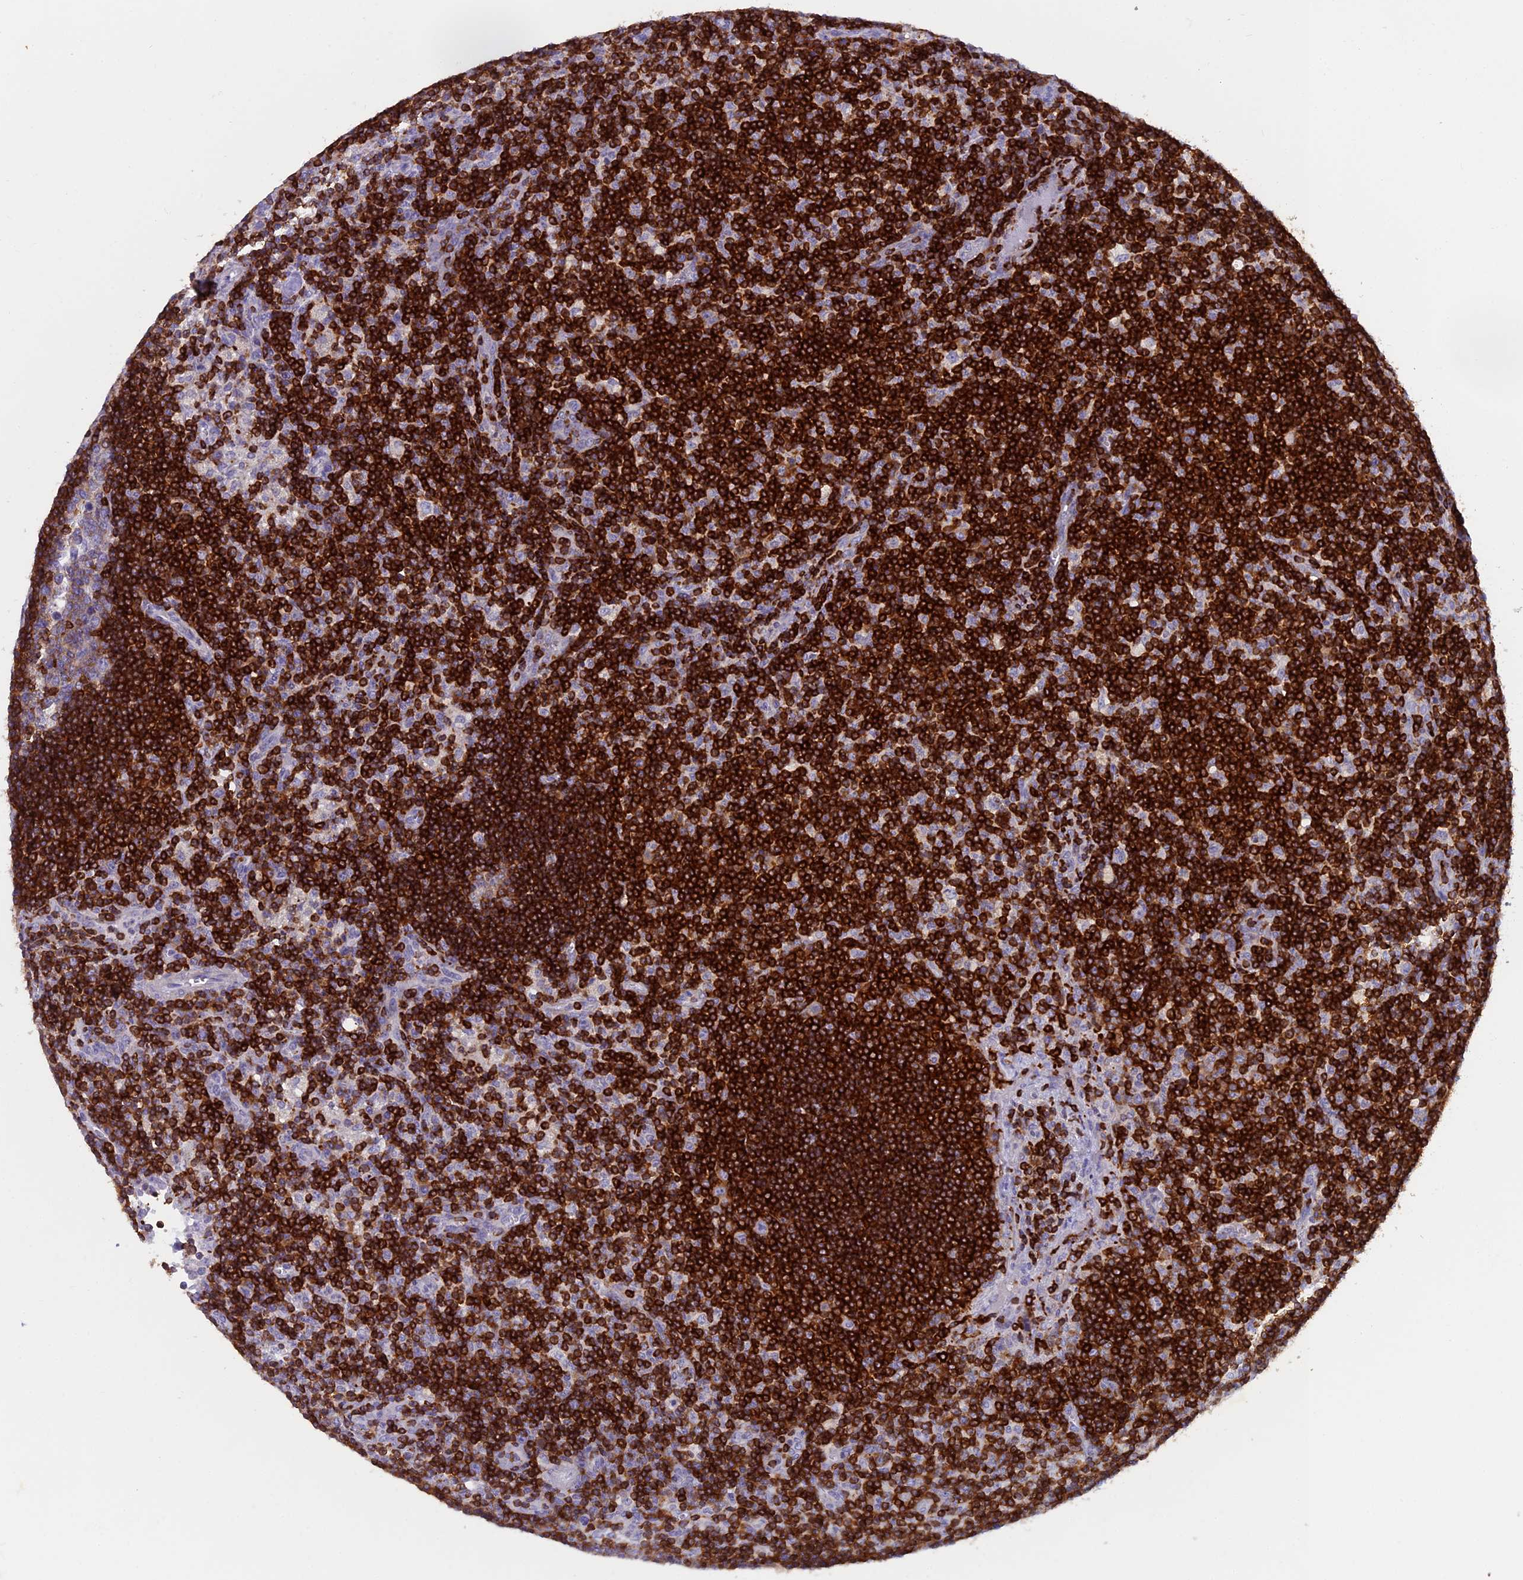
{"staining": {"intensity": "strong", "quantity": "25%-75%", "location": "cytoplasmic/membranous"}, "tissue": "lymph node", "cell_type": "Germinal center cells", "image_type": "normal", "snomed": [{"axis": "morphology", "description": "Normal tissue, NOS"}, {"axis": "topography", "description": "Lymph node"}], "caption": "Unremarkable lymph node was stained to show a protein in brown. There is high levels of strong cytoplasmic/membranous expression in approximately 25%-75% of germinal center cells. The staining was performed using DAB (3,3'-diaminobenzidine), with brown indicating positive protein expression. Nuclei are stained blue with hematoxylin.", "gene": "ABI3BP", "patient": {"sex": "male", "age": 58}}